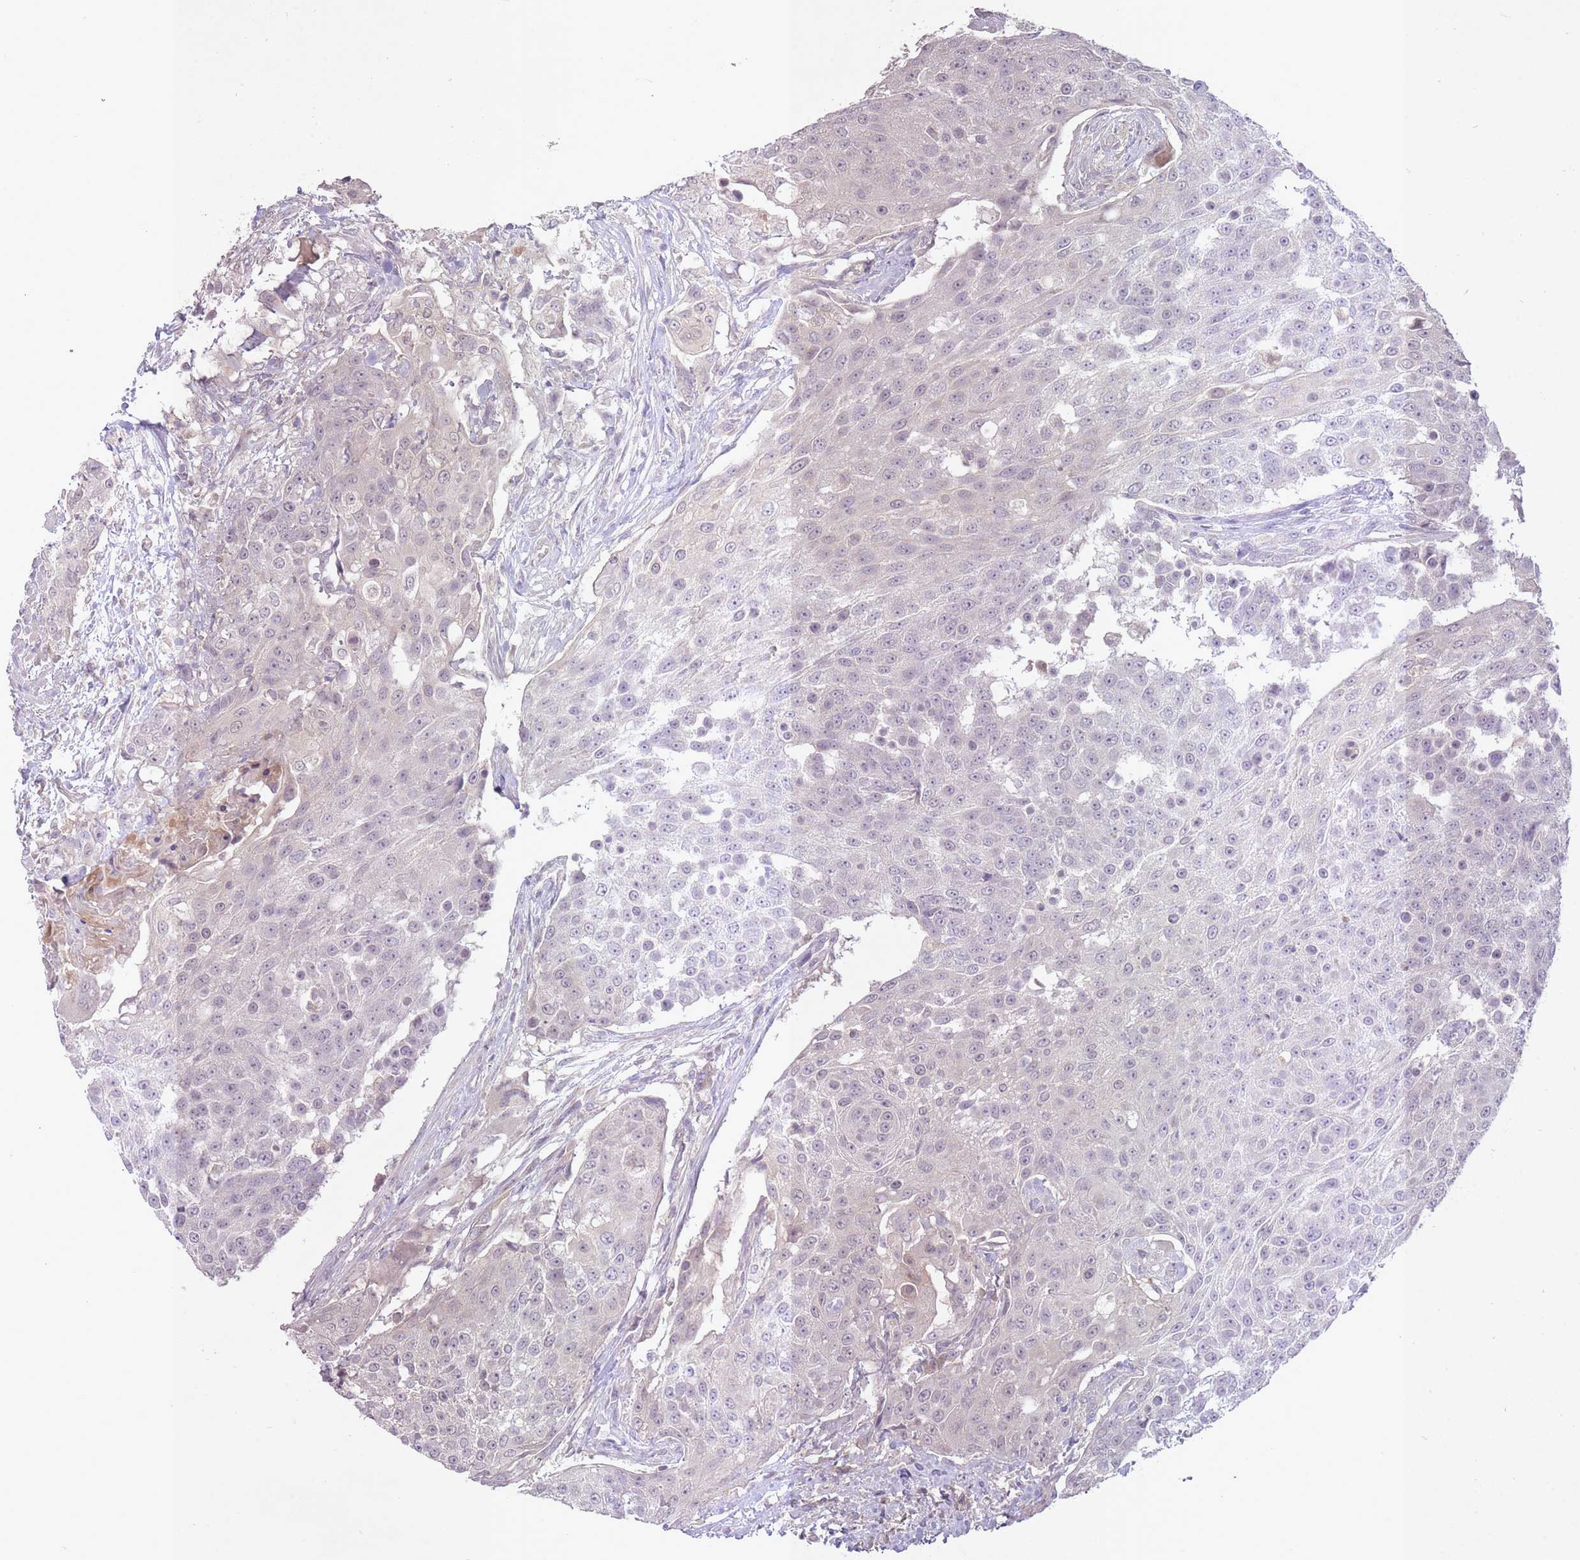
{"staining": {"intensity": "negative", "quantity": "none", "location": "none"}, "tissue": "urothelial cancer", "cell_type": "Tumor cells", "image_type": "cancer", "snomed": [{"axis": "morphology", "description": "Urothelial carcinoma, High grade"}, {"axis": "topography", "description": "Urinary bladder"}], "caption": "DAB (3,3'-diaminobenzidine) immunohistochemical staining of urothelial cancer exhibits no significant expression in tumor cells.", "gene": "LRATD2", "patient": {"sex": "female", "age": 63}}